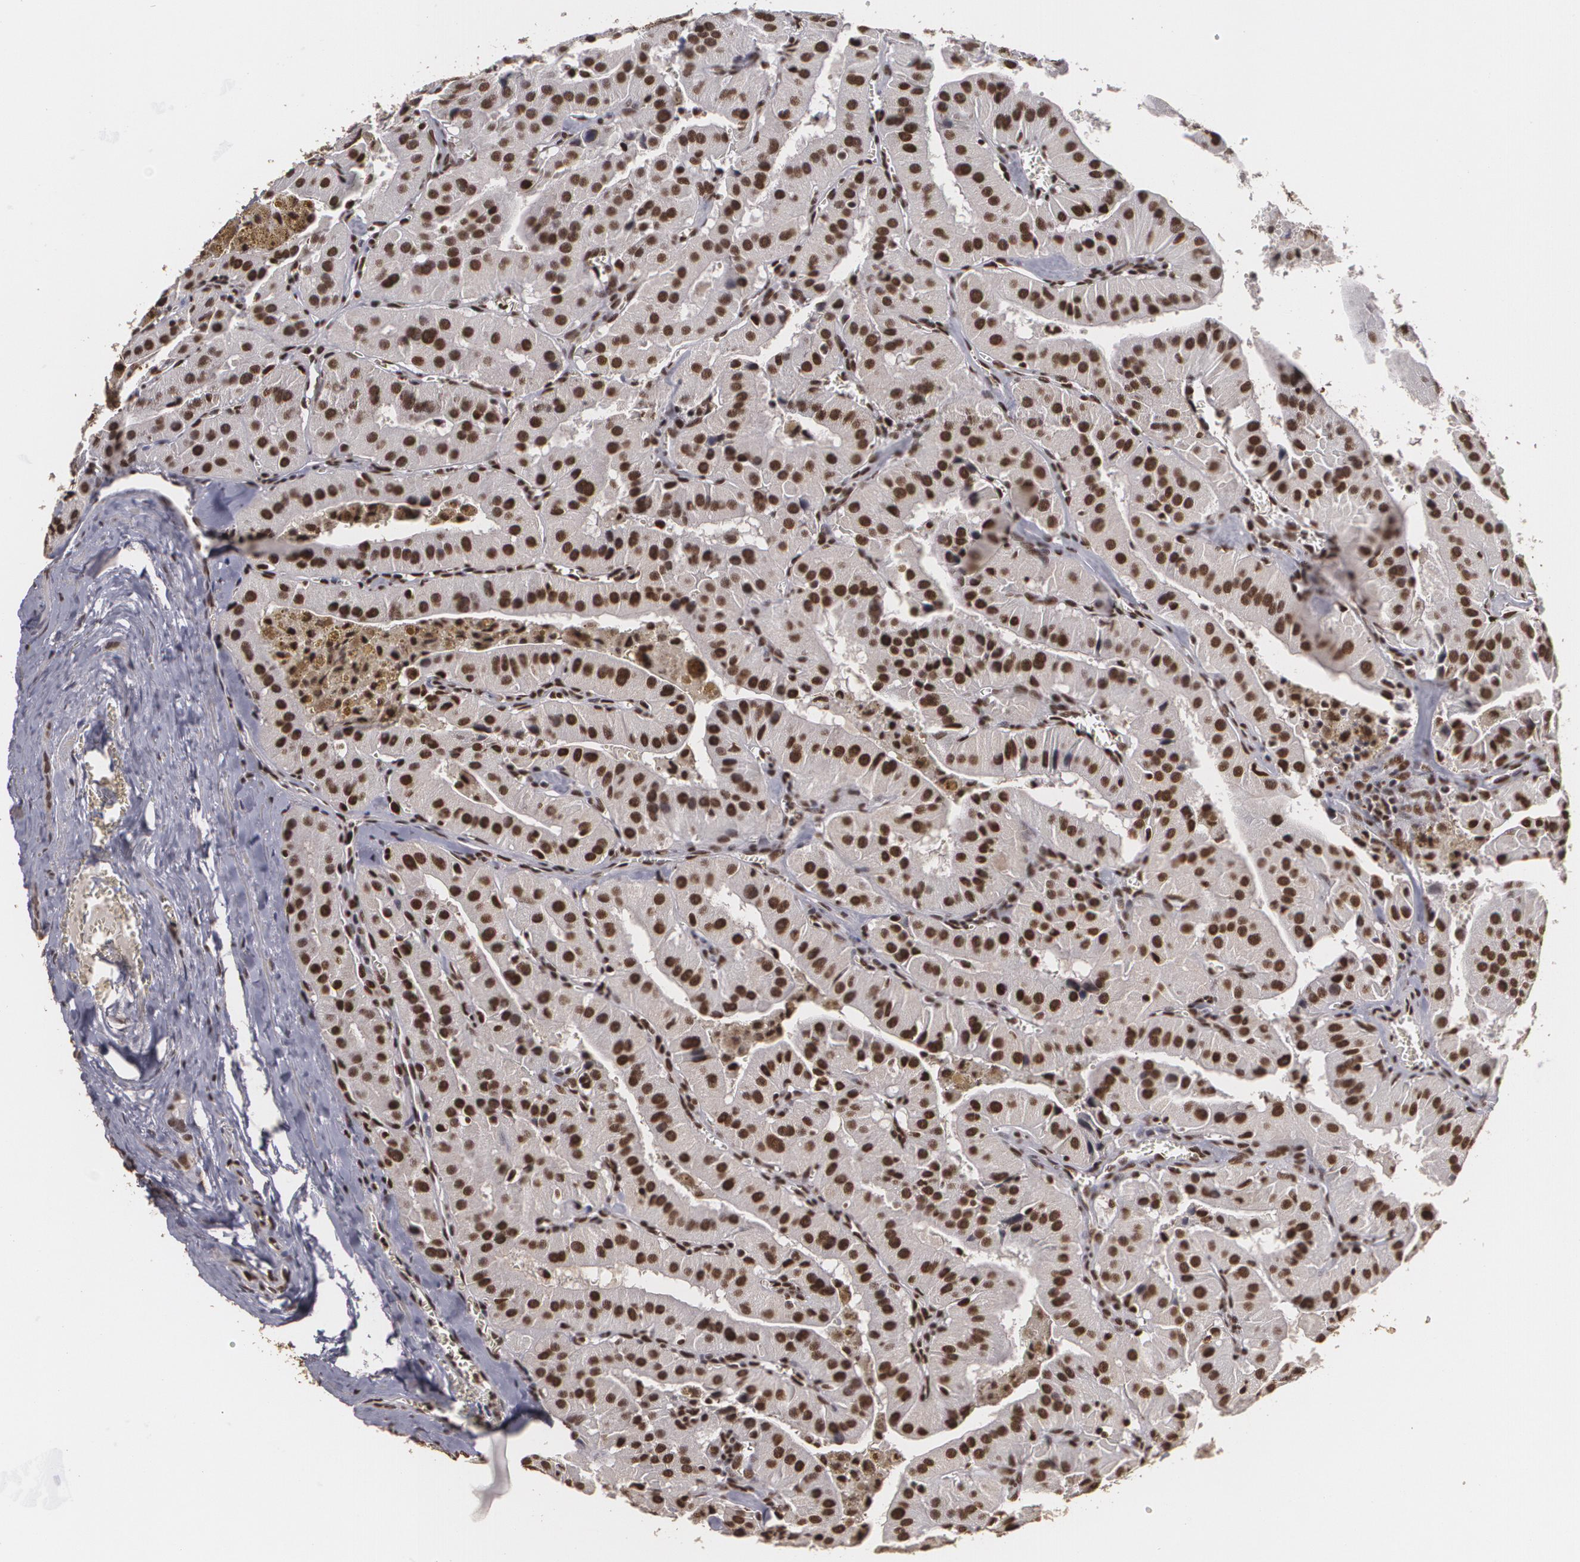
{"staining": {"intensity": "strong", "quantity": ">75%", "location": "nuclear"}, "tissue": "thyroid cancer", "cell_type": "Tumor cells", "image_type": "cancer", "snomed": [{"axis": "morphology", "description": "Carcinoma, NOS"}, {"axis": "topography", "description": "Thyroid gland"}], "caption": "Human thyroid cancer stained for a protein (brown) exhibits strong nuclear positive positivity in approximately >75% of tumor cells.", "gene": "RCOR1", "patient": {"sex": "male", "age": 76}}